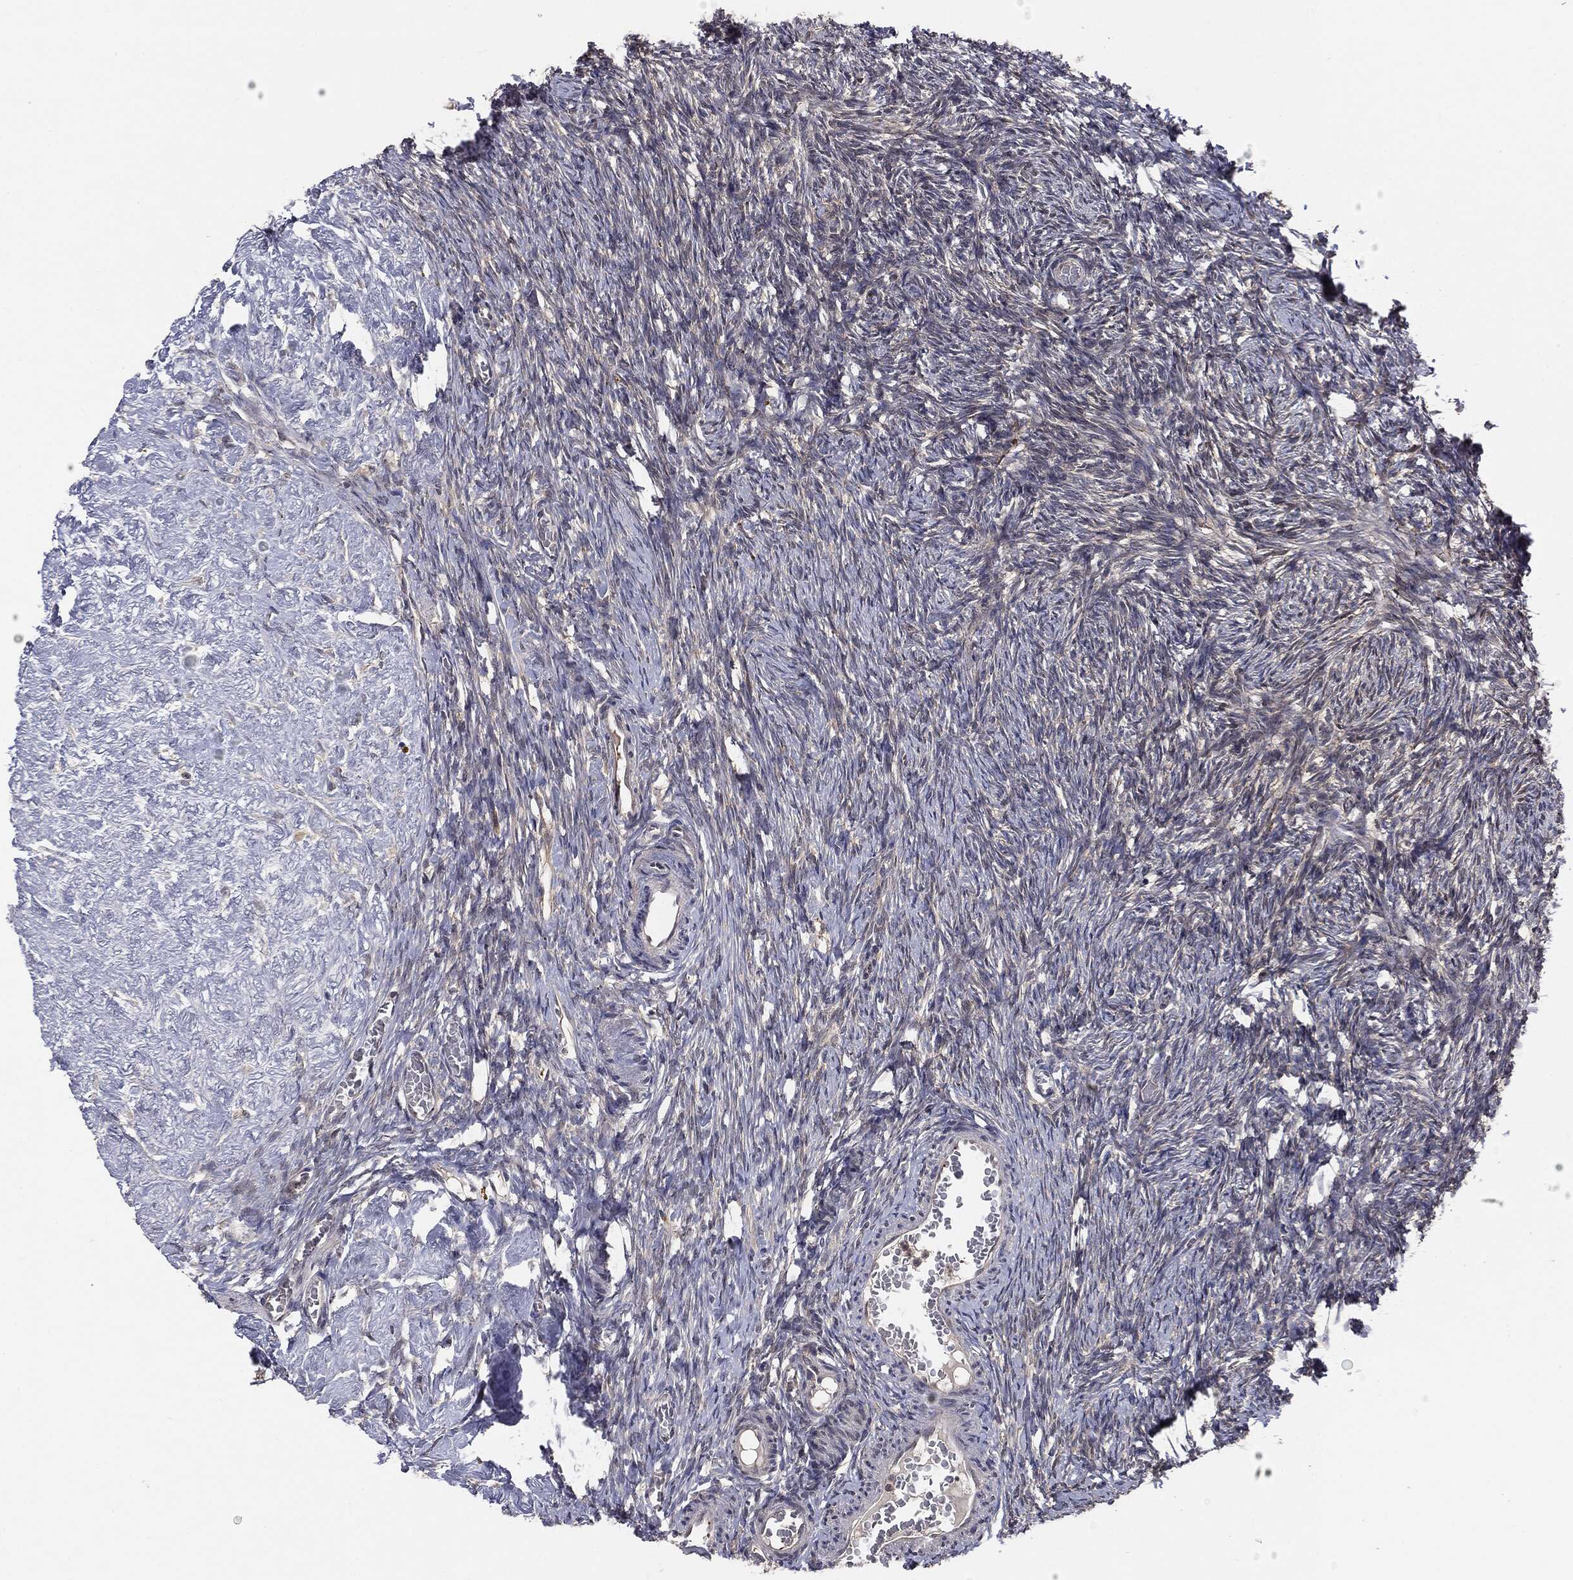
{"staining": {"intensity": "negative", "quantity": "none", "location": "none"}, "tissue": "ovary", "cell_type": "Follicle cells", "image_type": "normal", "snomed": [{"axis": "morphology", "description": "Normal tissue, NOS"}, {"axis": "topography", "description": "Ovary"}], "caption": "A high-resolution image shows immunohistochemistry (IHC) staining of unremarkable ovary, which displays no significant positivity in follicle cells. Brightfield microscopy of IHC stained with DAB (3,3'-diaminobenzidine) (brown) and hematoxylin (blue), captured at high magnification.", "gene": "KRT7", "patient": {"sex": "female", "age": 39}}